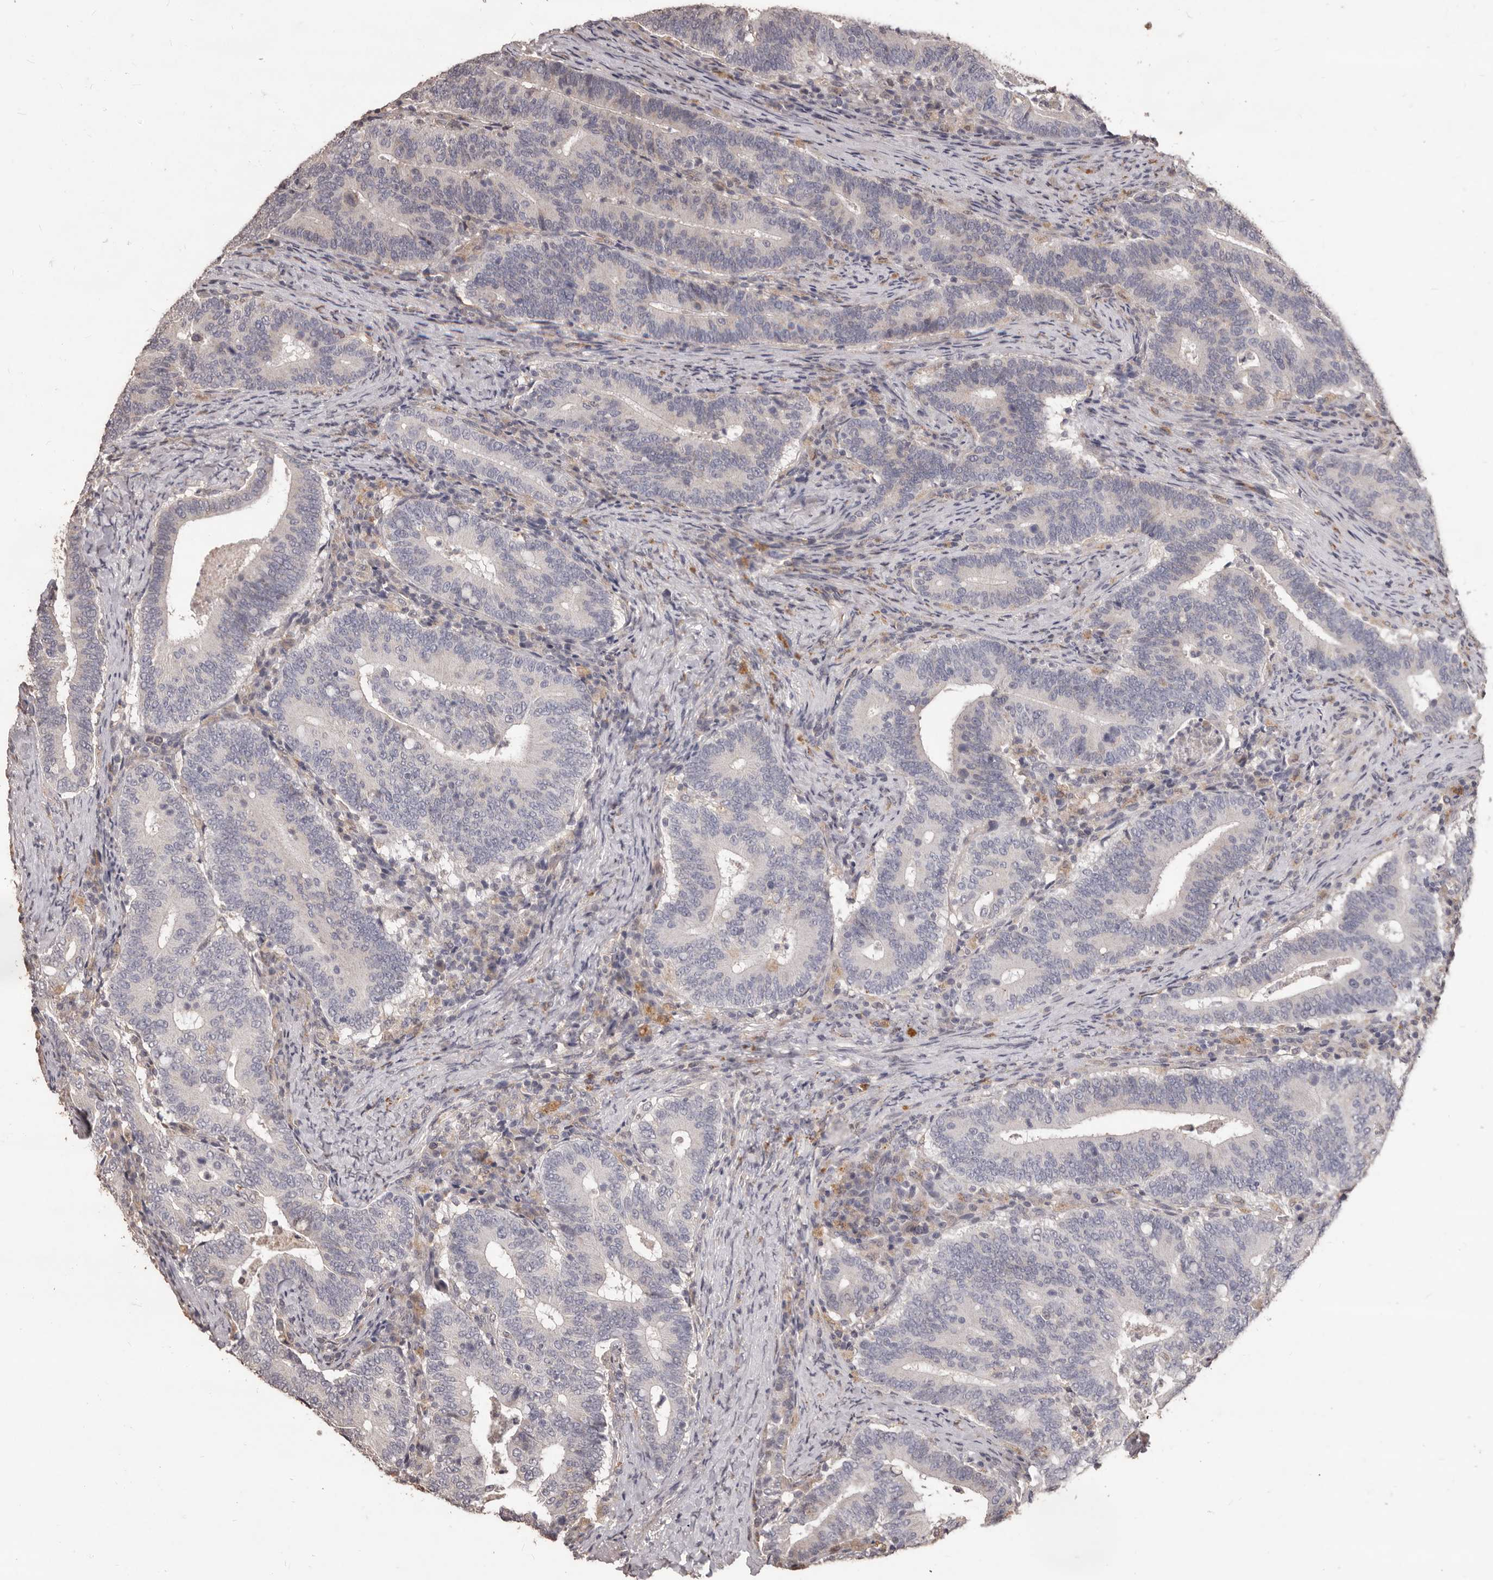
{"staining": {"intensity": "negative", "quantity": "none", "location": "none"}, "tissue": "colorectal cancer", "cell_type": "Tumor cells", "image_type": "cancer", "snomed": [{"axis": "morphology", "description": "Adenocarcinoma, NOS"}, {"axis": "topography", "description": "Colon"}], "caption": "Protein analysis of colorectal cancer (adenocarcinoma) exhibits no significant positivity in tumor cells.", "gene": "PRSS27", "patient": {"sex": "female", "age": 66}}